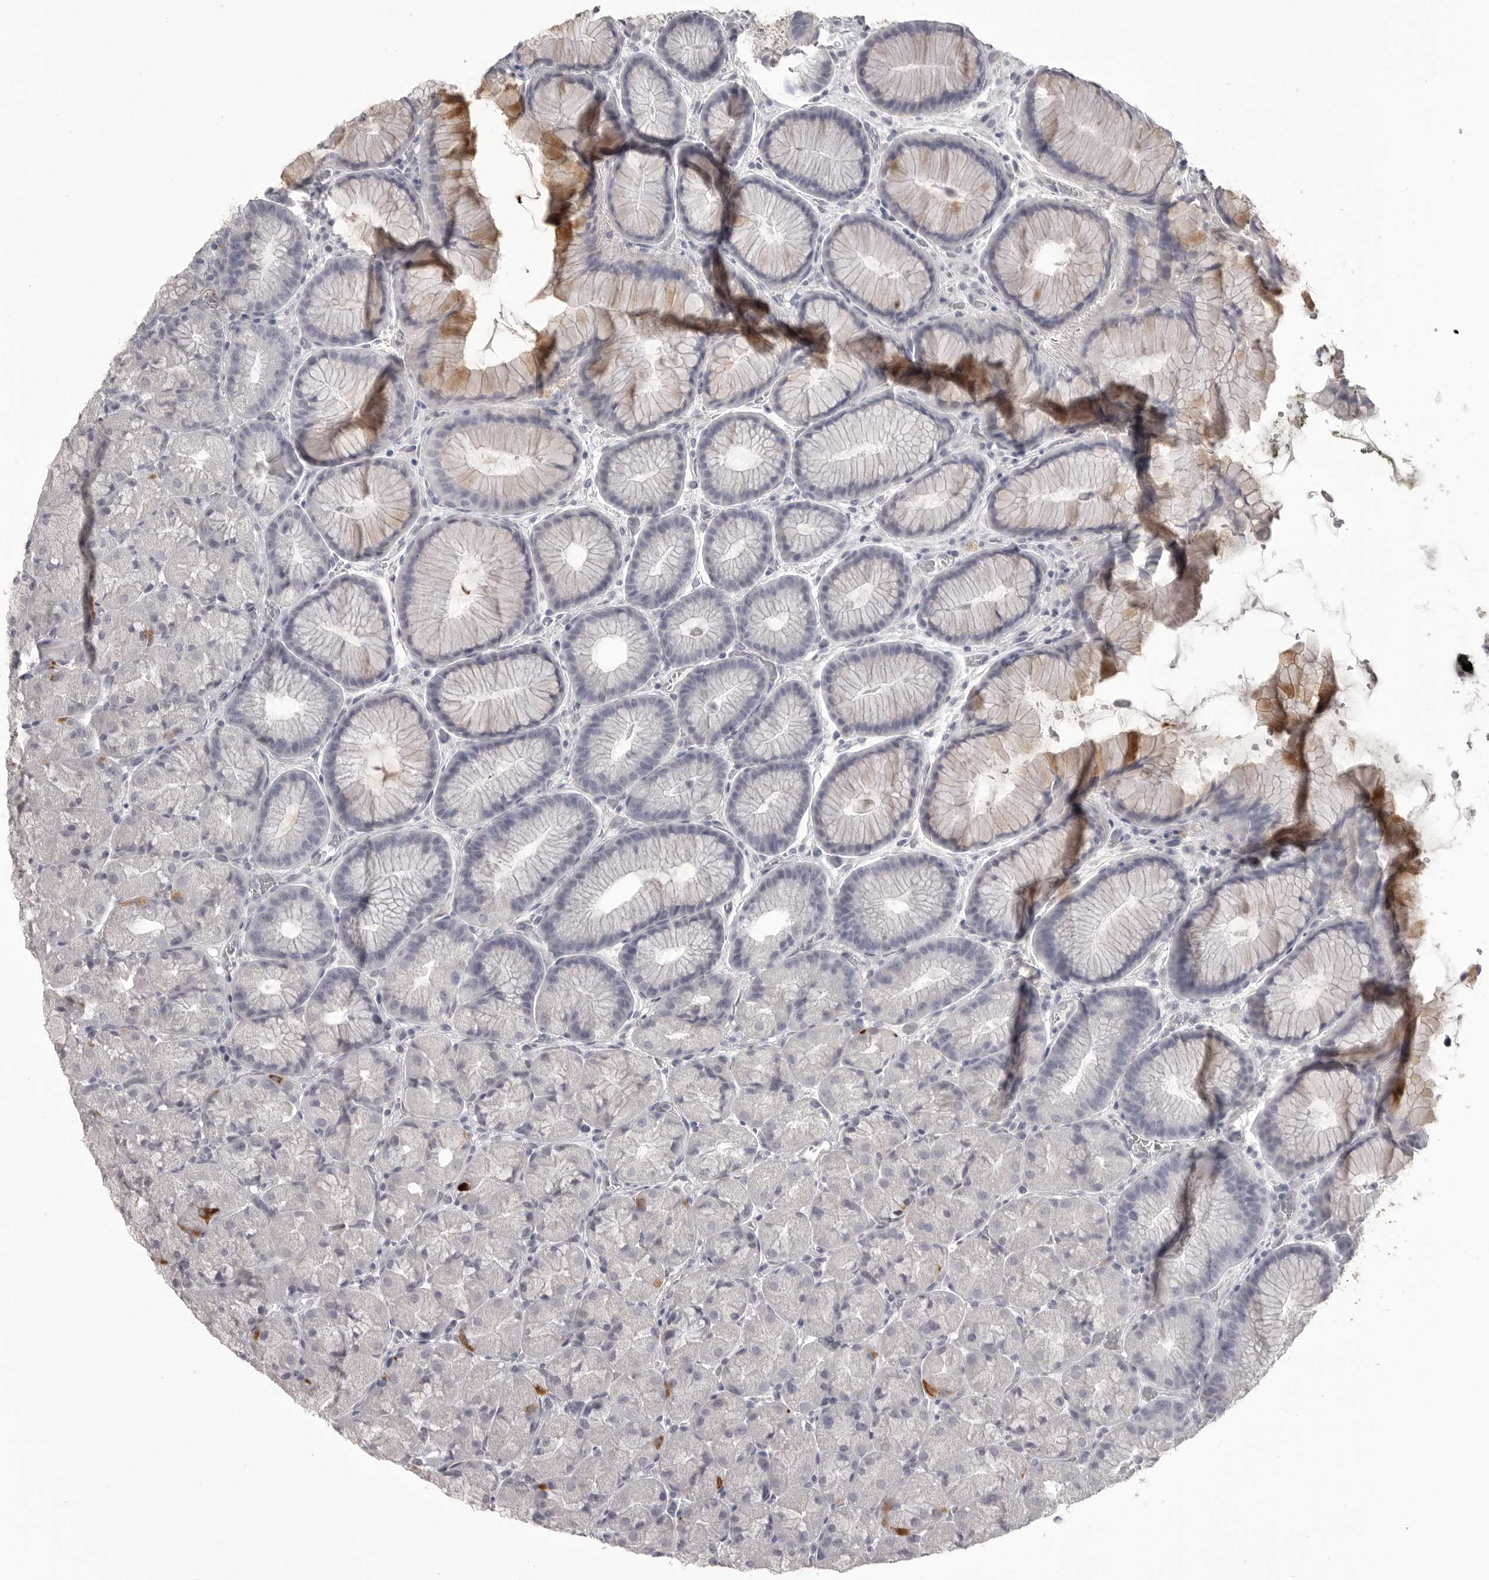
{"staining": {"intensity": "moderate", "quantity": "<25%", "location": "cytoplasmic/membranous"}, "tissue": "stomach", "cell_type": "Glandular cells", "image_type": "normal", "snomed": [{"axis": "morphology", "description": "Normal tissue, NOS"}, {"axis": "topography", "description": "Stomach, upper"}, {"axis": "topography", "description": "Stomach"}], "caption": "An immunohistochemistry micrograph of unremarkable tissue is shown. Protein staining in brown shows moderate cytoplasmic/membranous positivity in stomach within glandular cells.", "gene": "TIMP1", "patient": {"sex": "male", "age": 48}}